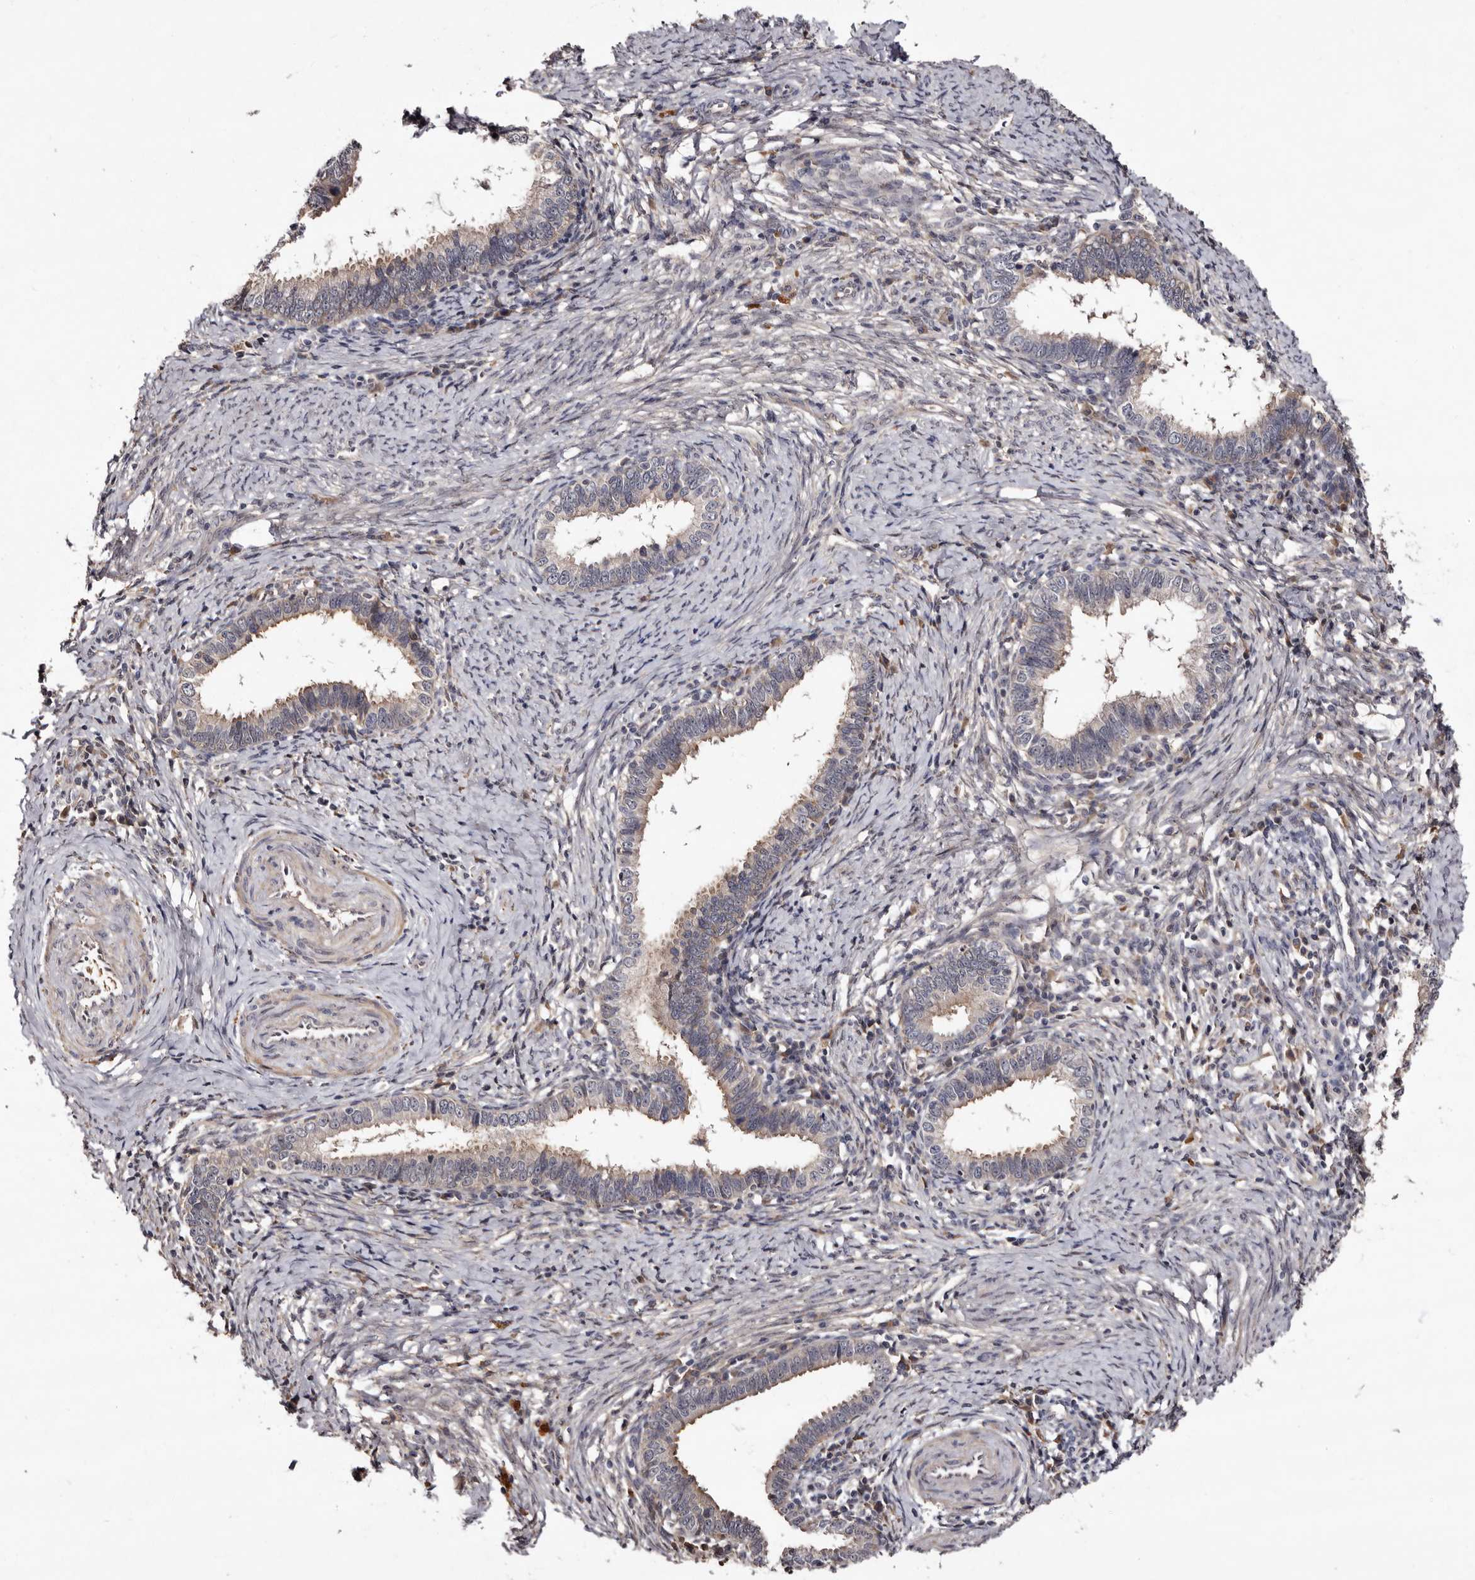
{"staining": {"intensity": "negative", "quantity": "none", "location": "none"}, "tissue": "cervical cancer", "cell_type": "Tumor cells", "image_type": "cancer", "snomed": [{"axis": "morphology", "description": "Adenocarcinoma, NOS"}, {"axis": "topography", "description": "Cervix"}], "caption": "High power microscopy photomicrograph of an IHC photomicrograph of cervical cancer (adenocarcinoma), revealing no significant staining in tumor cells.", "gene": "LANCL2", "patient": {"sex": "female", "age": 36}}